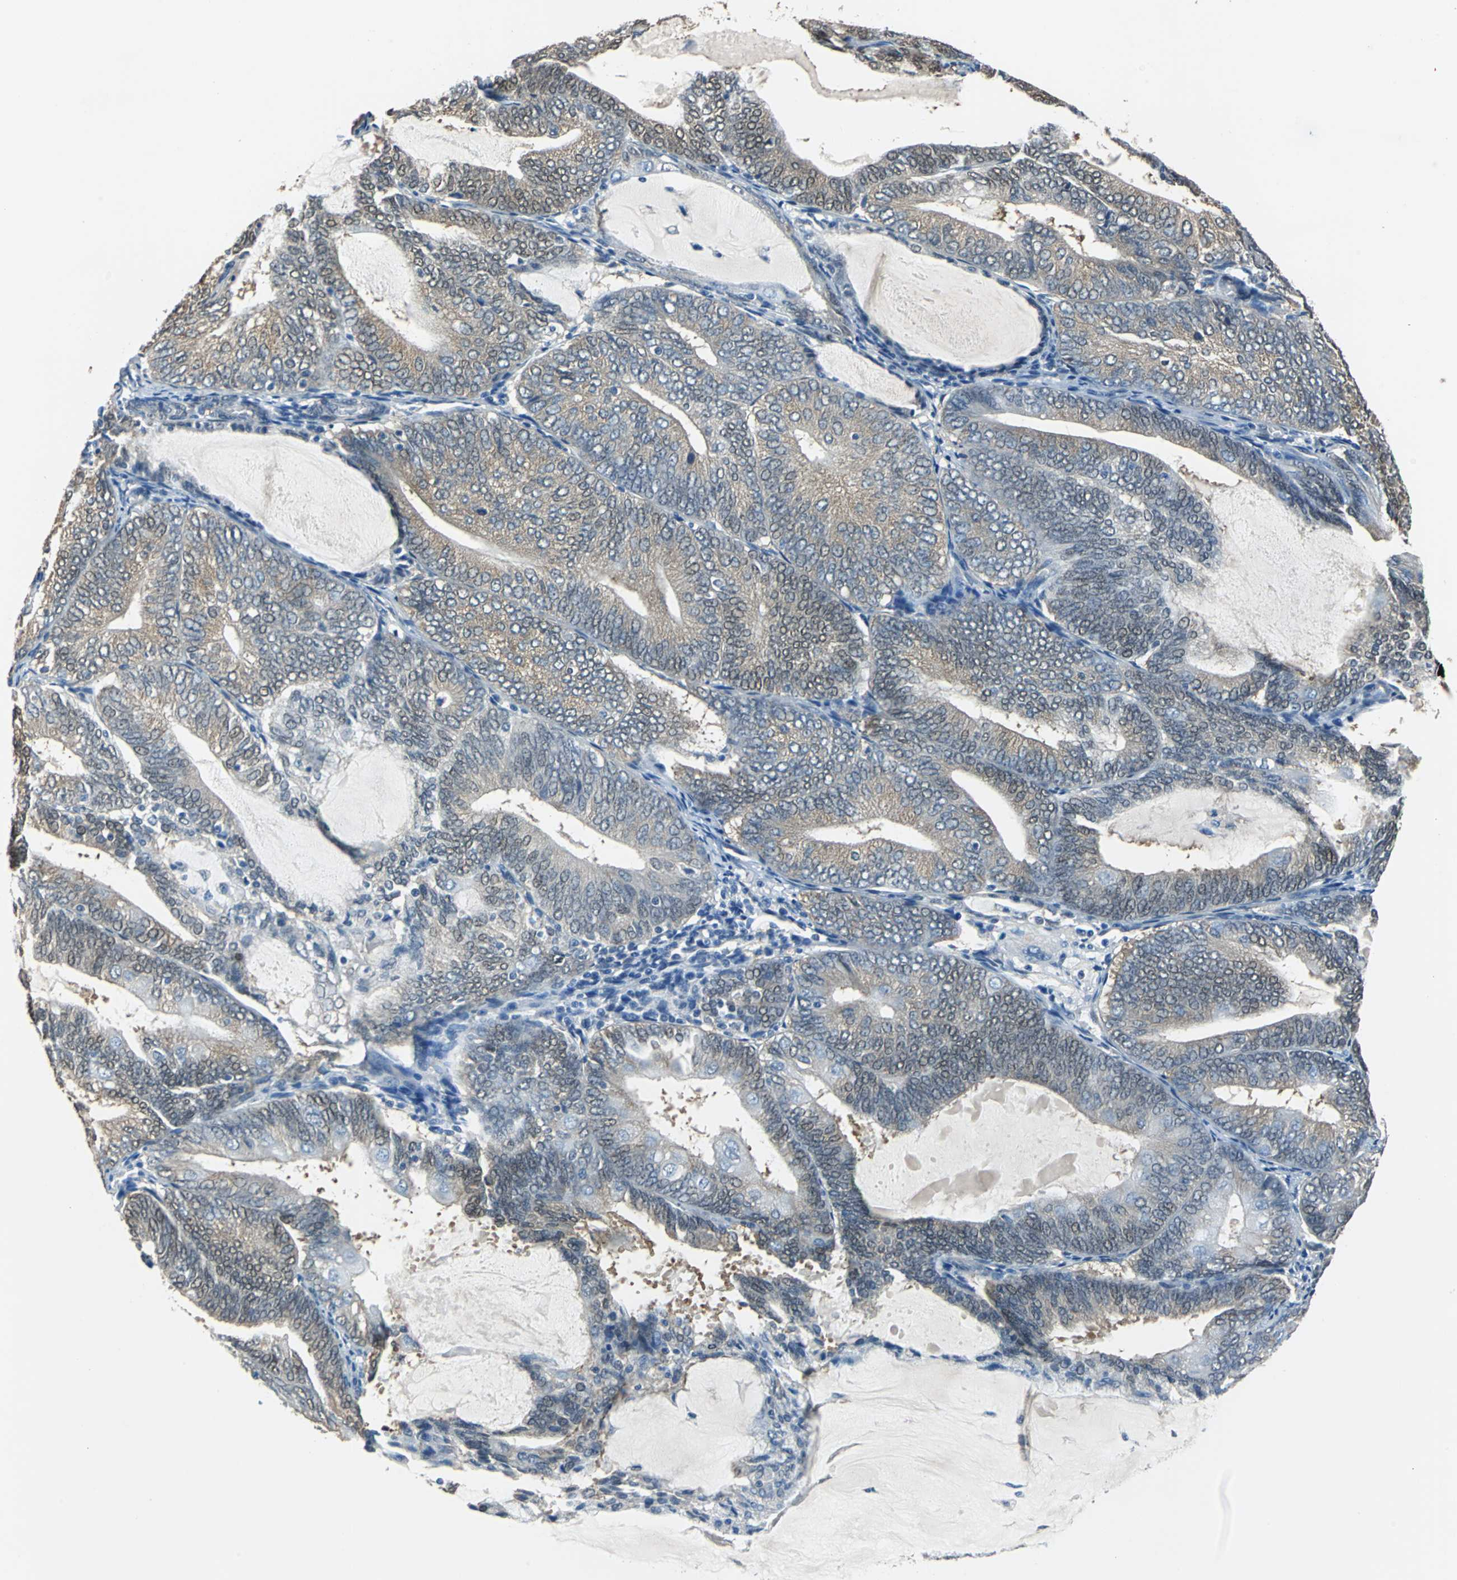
{"staining": {"intensity": "moderate", "quantity": ">75%", "location": "cytoplasmic/membranous,nuclear"}, "tissue": "endometrial cancer", "cell_type": "Tumor cells", "image_type": "cancer", "snomed": [{"axis": "morphology", "description": "Adenocarcinoma, NOS"}, {"axis": "topography", "description": "Endometrium"}], "caption": "Brown immunohistochemical staining in human endometrial adenocarcinoma exhibits moderate cytoplasmic/membranous and nuclear positivity in about >75% of tumor cells.", "gene": "FKBP4", "patient": {"sex": "female", "age": 81}}